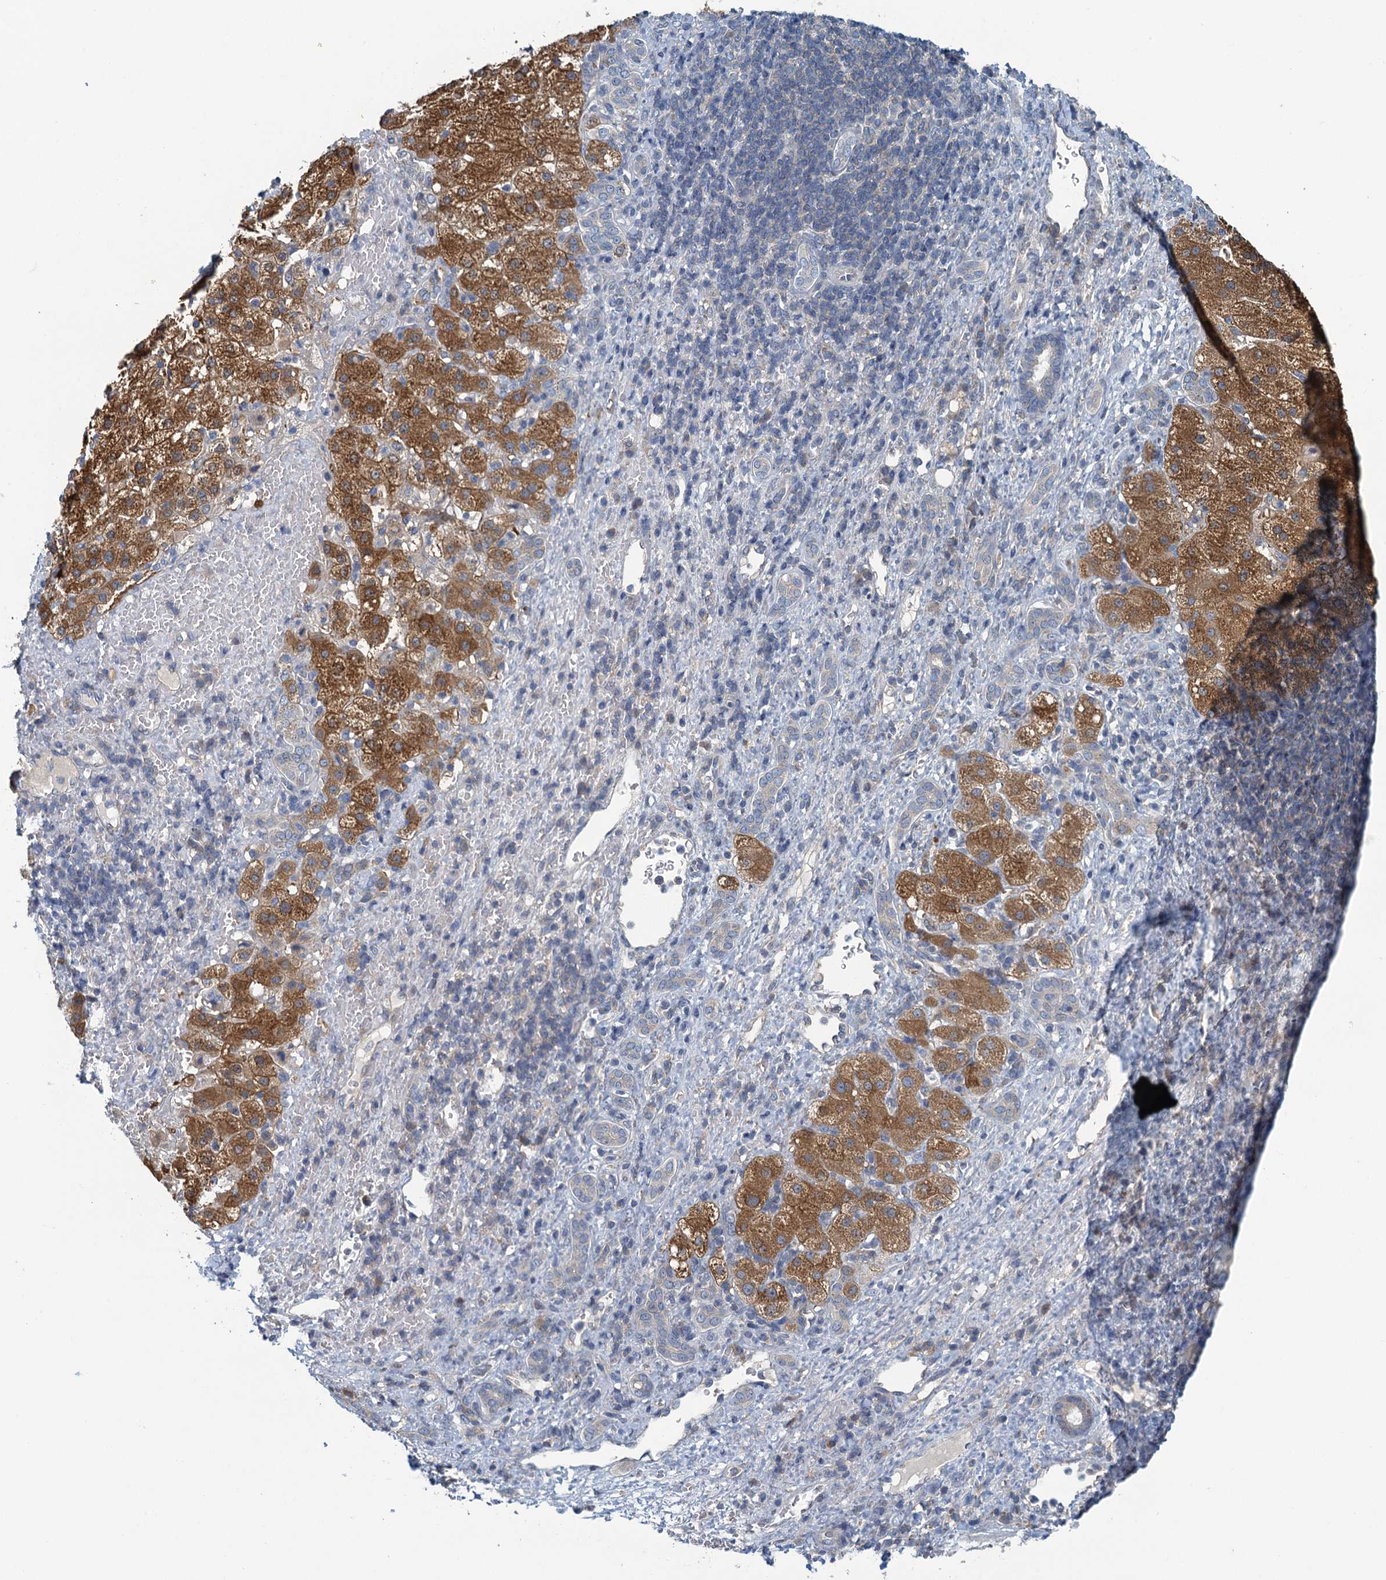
{"staining": {"intensity": "strong", "quantity": ">75%", "location": "cytoplasmic/membranous"}, "tissue": "liver cancer", "cell_type": "Tumor cells", "image_type": "cancer", "snomed": [{"axis": "morphology", "description": "Normal tissue, NOS"}, {"axis": "morphology", "description": "Carcinoma, Hepatocellular, NOS"}, {"axis": "topography", "description": "Liver"}], "caption": "Immunohistochemical staining of human liver cancer (hepatocellular carcinoma) exhibits strong cytoplasmic/membranous protein staining in about >75% of tumor cells.", "gene": "NCKAP1L", "patient": {"sex": "male", "age": 57}}